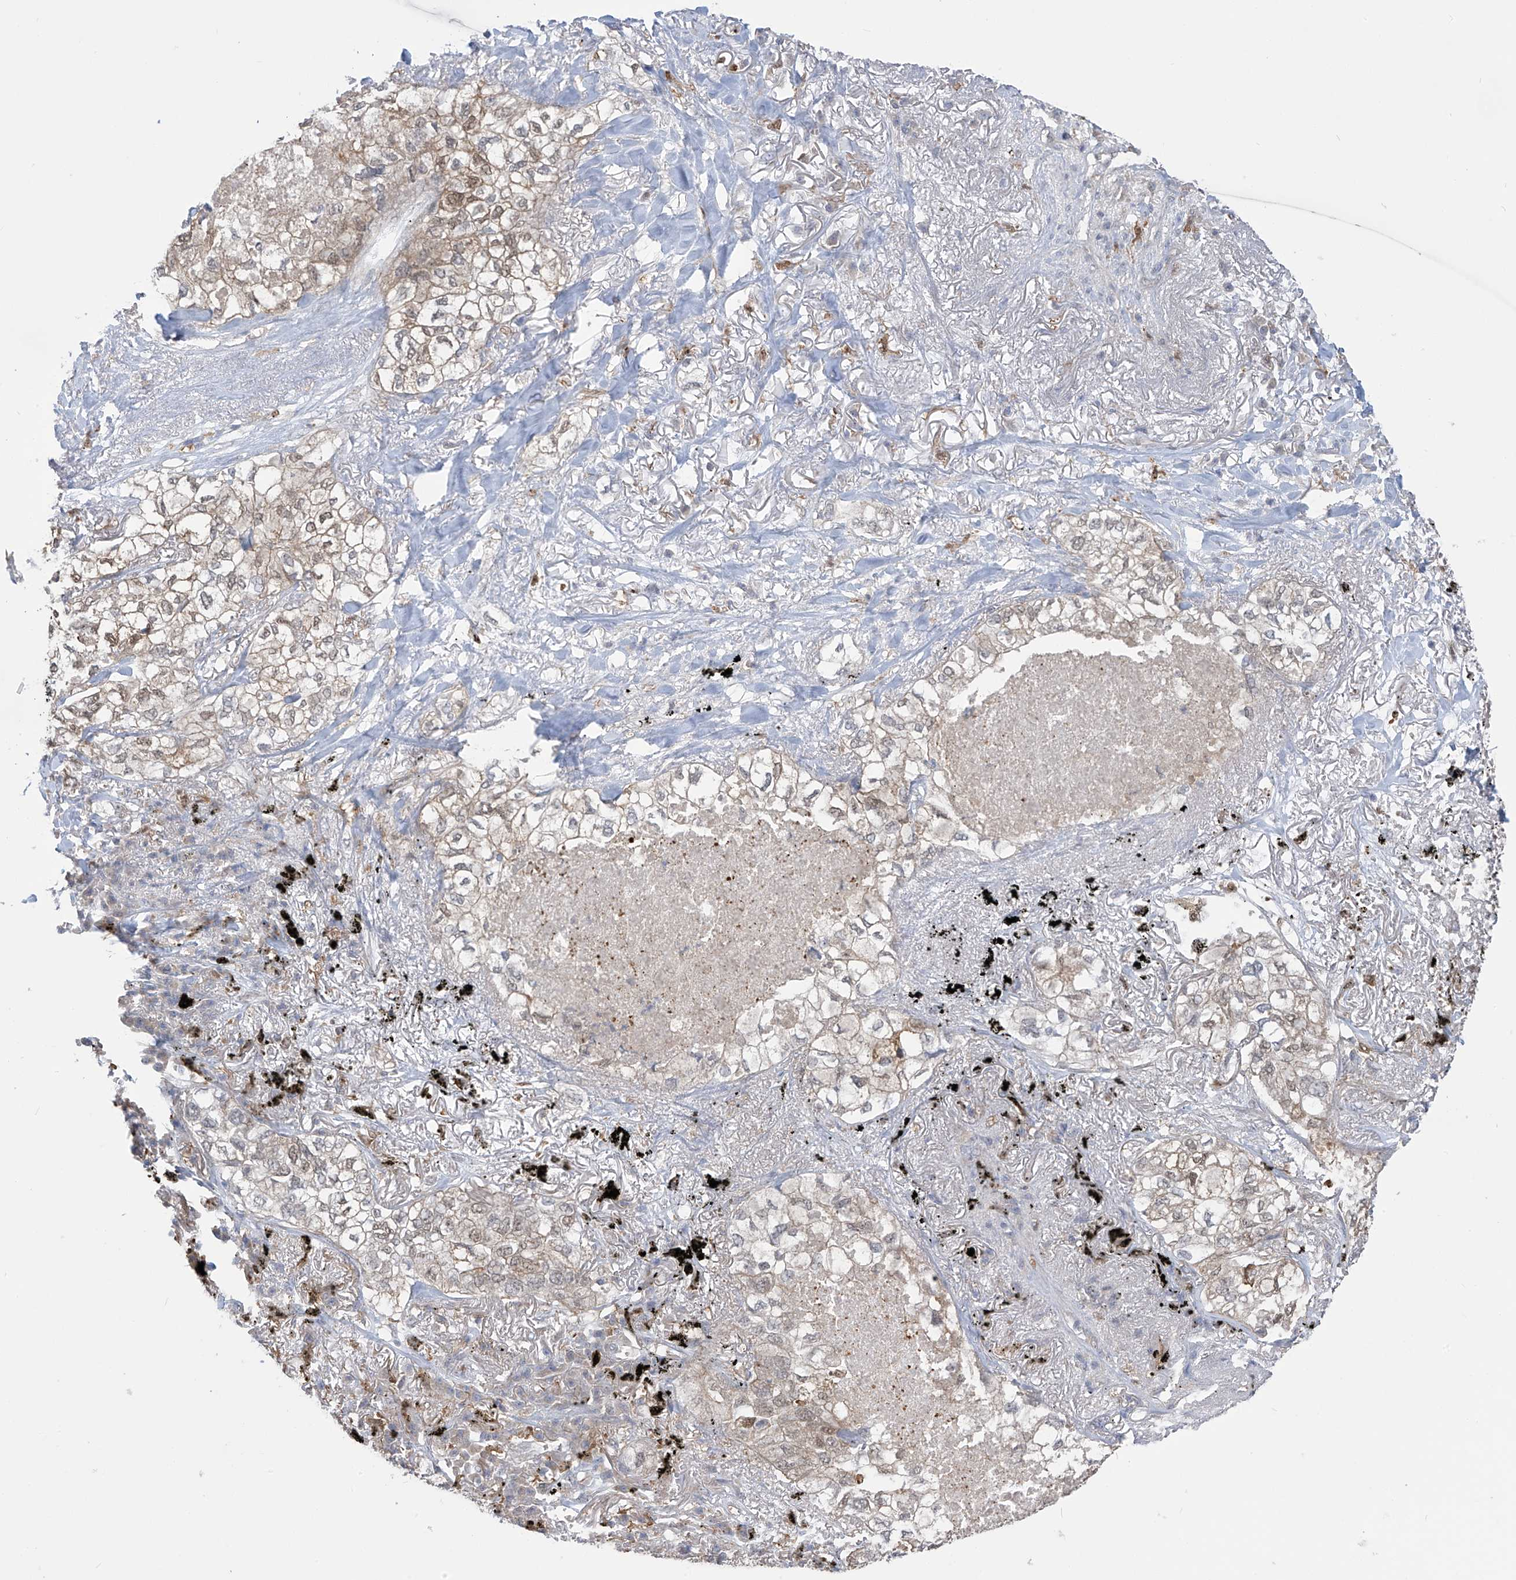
{"staining": {"intensity": "weak", "quantity": "25%-75%", "location": "cytoplasmic/membranous,nuclear"}, "tissue": "lung cancer", "cell_type": "Tumor cells", "image_type": "cancer", "snomed": [{"axis": "morphology", "description": "Adenocarcinoma, NOS"}, {"axis": "topography", "description": "Lung"}], "caption": "Approximately 25%-75% of tumor cells in lung cancer reveal weak cytoplasmic/membranous and nuclear protein positivity as visualized by brown immunohistochemical staining.", "gene": "IDH1", "patient": {"sex": "male", "age": 65}}